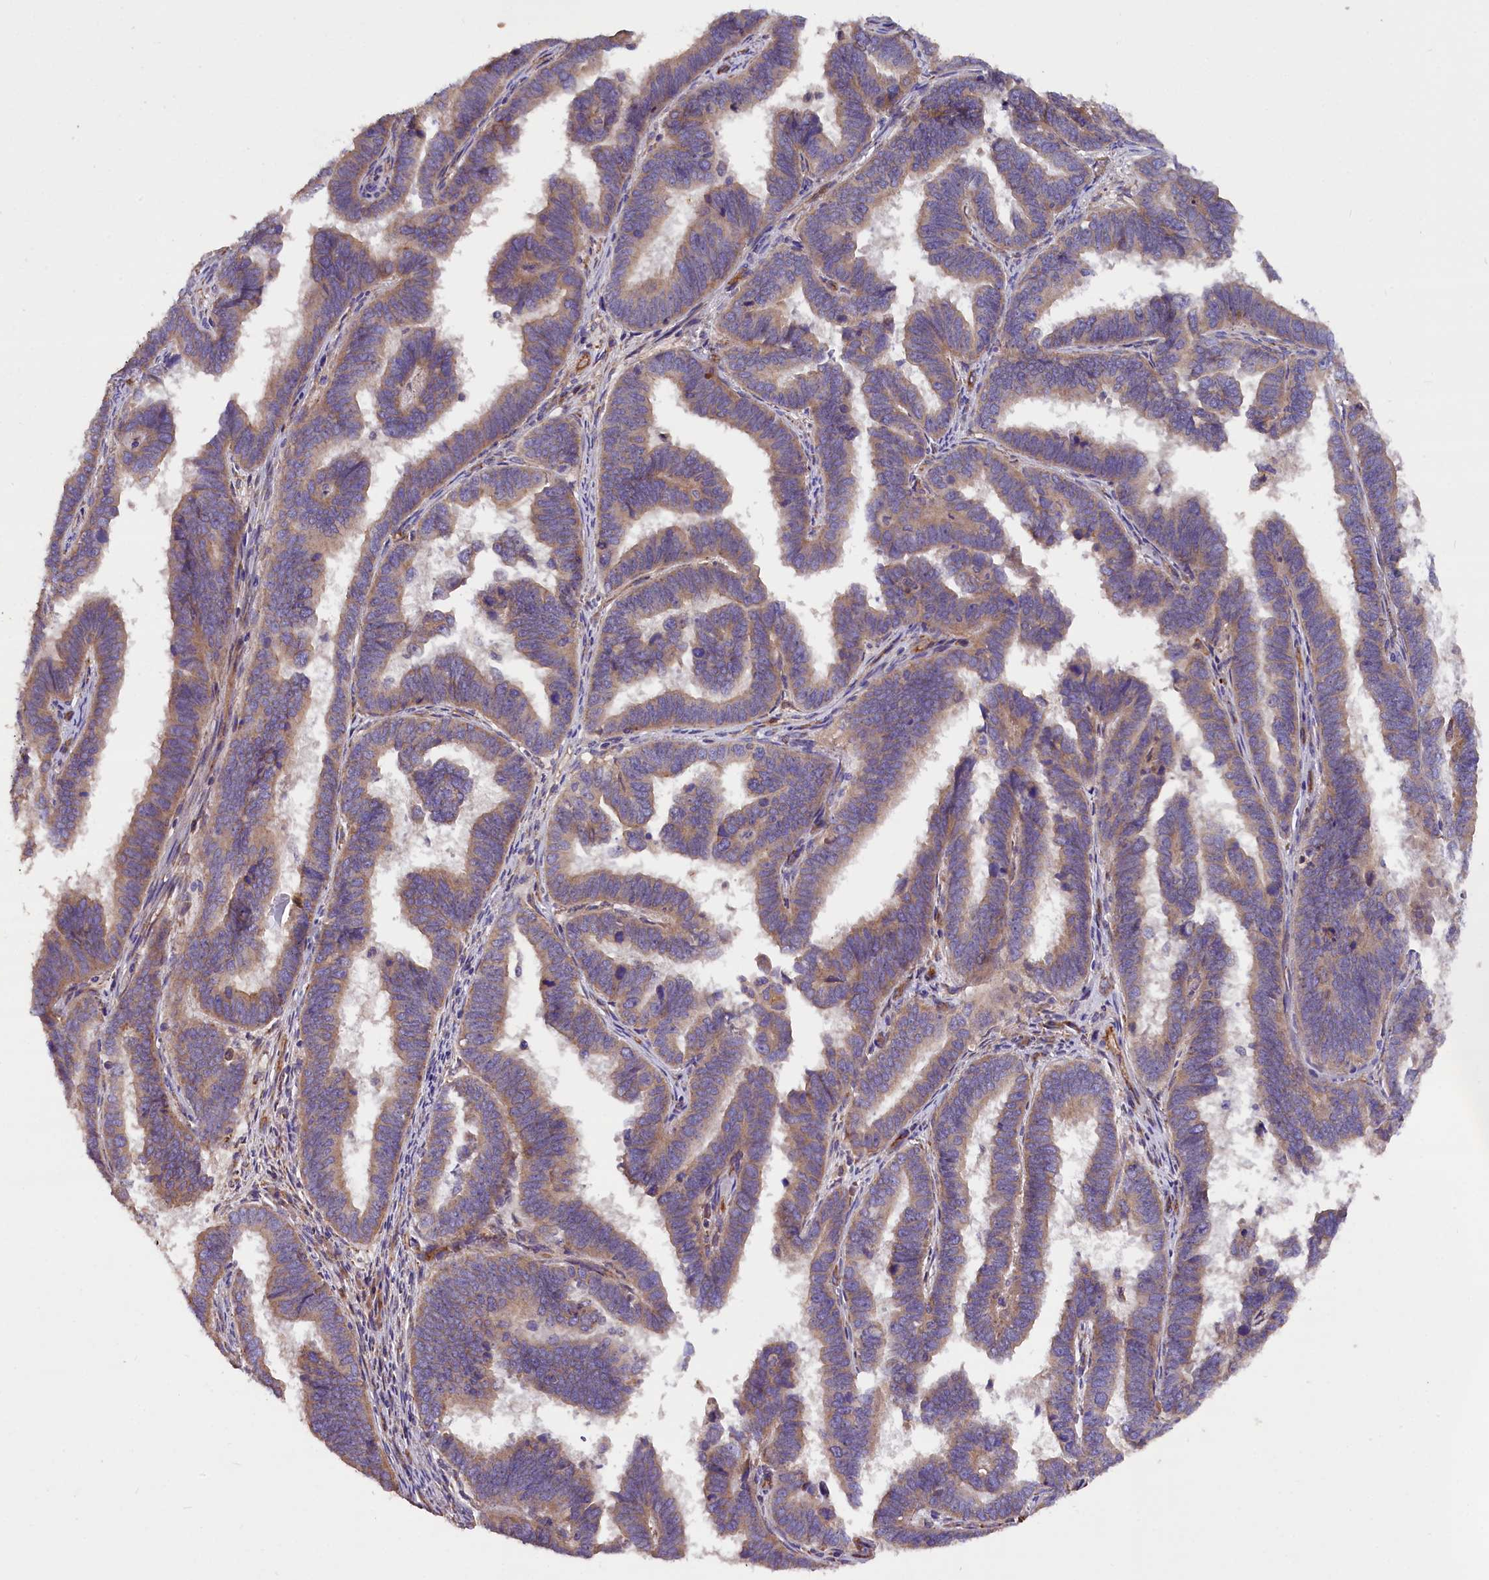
{"staining": {"intensity": "weak", "quantity": ">75%", "location": "cytoplasmic/membranous"}, "tissue": "endometrial cancer", "cell_type": "Tumor cells", "image_type": "cancer", "snomed": [{"axis": "morphology", "description": "Adenocarcinoma, NOS"}, {"axis": "topography", "description": "Endometrium"}], "caption": "Endometrial cancer (adenocarcinoma) stained for a protein (brown) displays weak cytoplasmic/membranous positive expression in approximately >75% of tumor cells.", "gene": "ERMARD", "patient": {"sex": "female", "age": 75}}